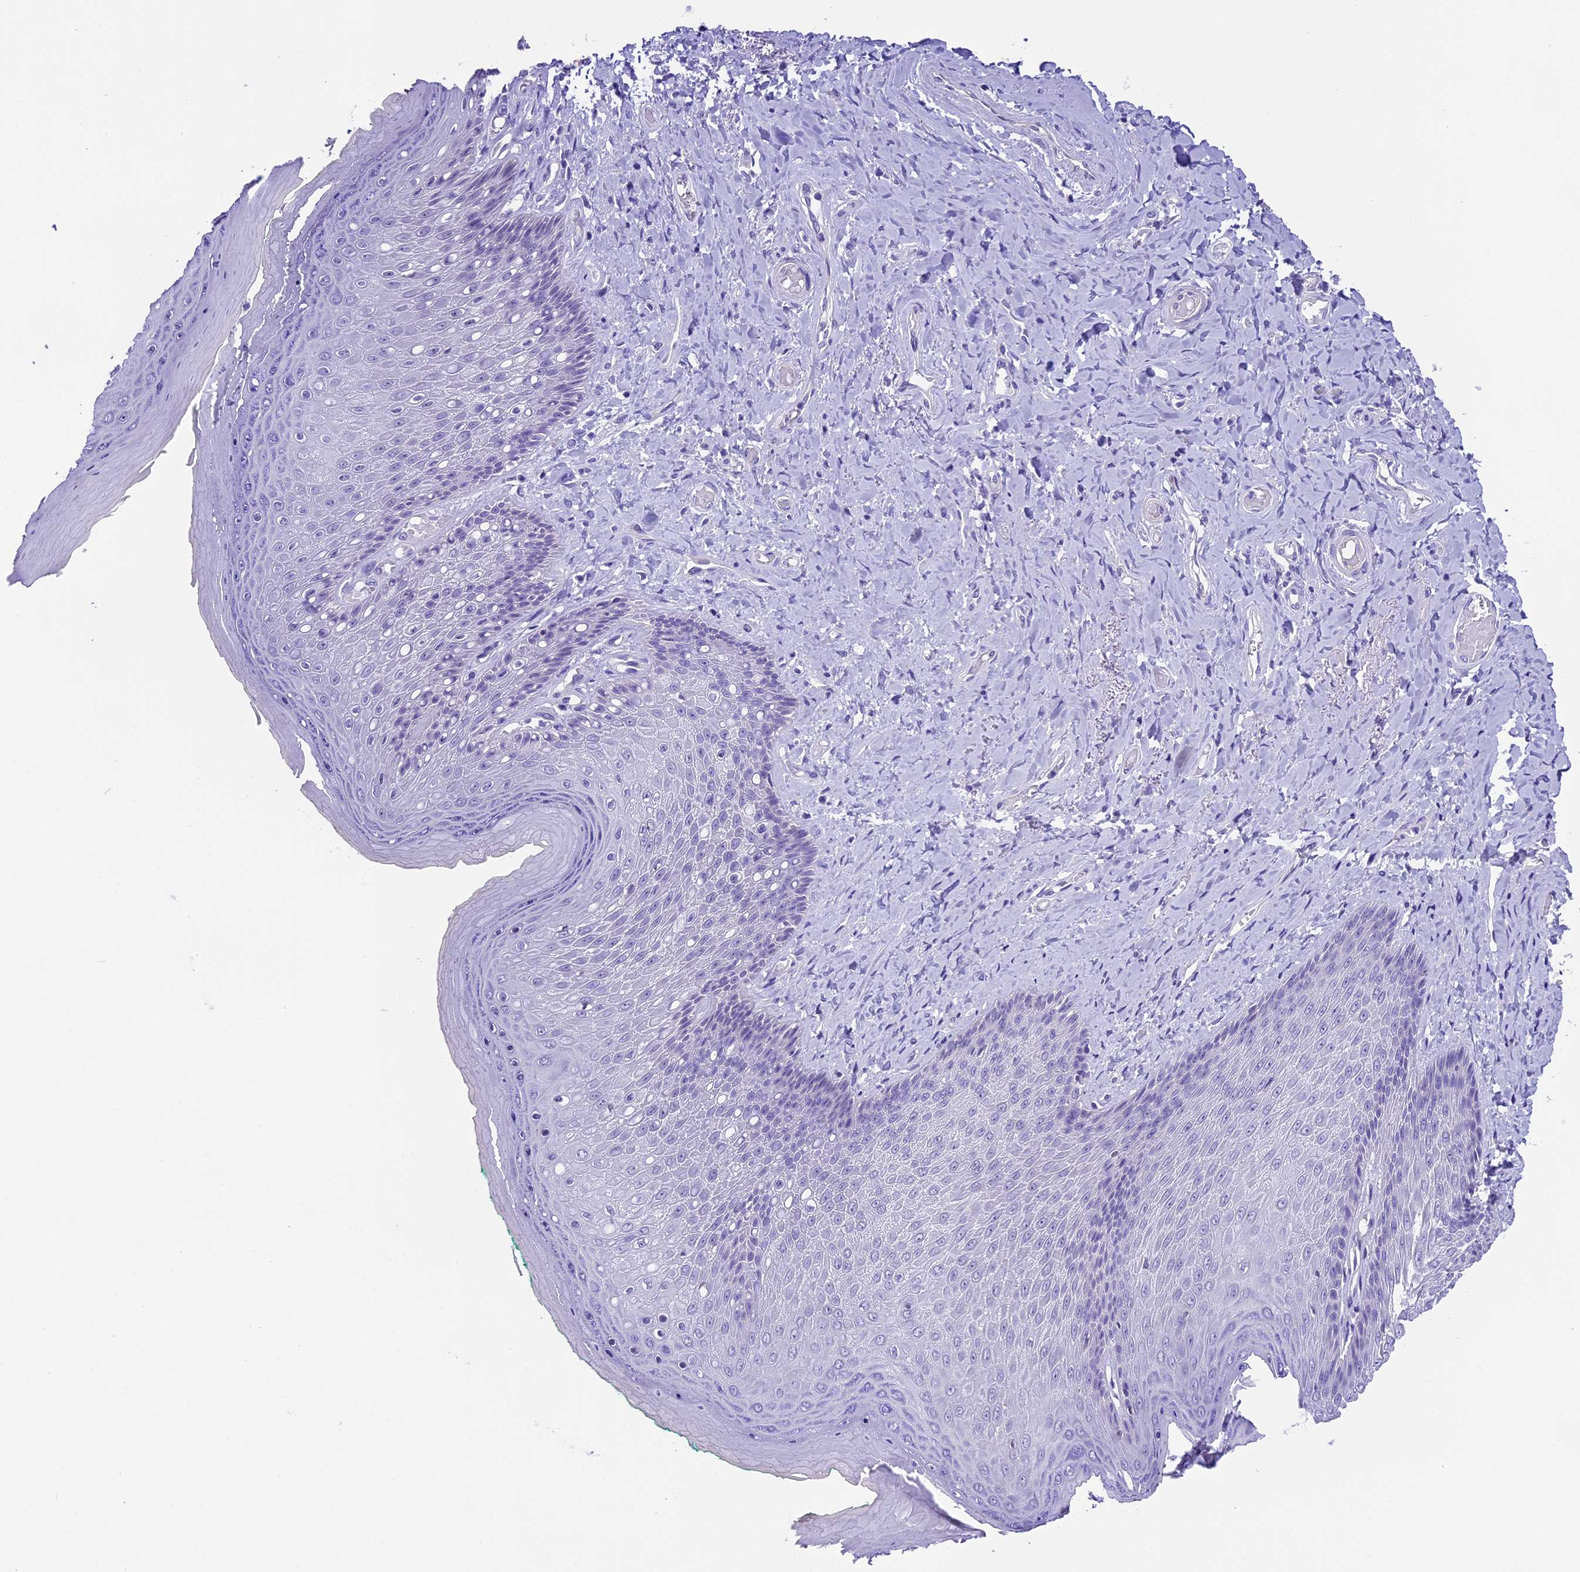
{"staining": {"intensity": "negative", "quantity": "none", "location": "none"}, "tissue": "skin", "cell_type": "Epidermal cells", "image_type": "normal", "snomed": [{"axis": "morphology", "description": "Normal tissue, NOS"}, {"axis": "topography", "description": "Anal"}], "caption": "DAB (3,3'-diaminobenzidine) immunohistochemical staining of benign human skin displays no significant positivity in epidermal cells. (Immunohistochemistry (ihc), brightfield microscopy, high magnification).", "gene": "PRR15", "patient": {"sex": "male", "age": 78}}